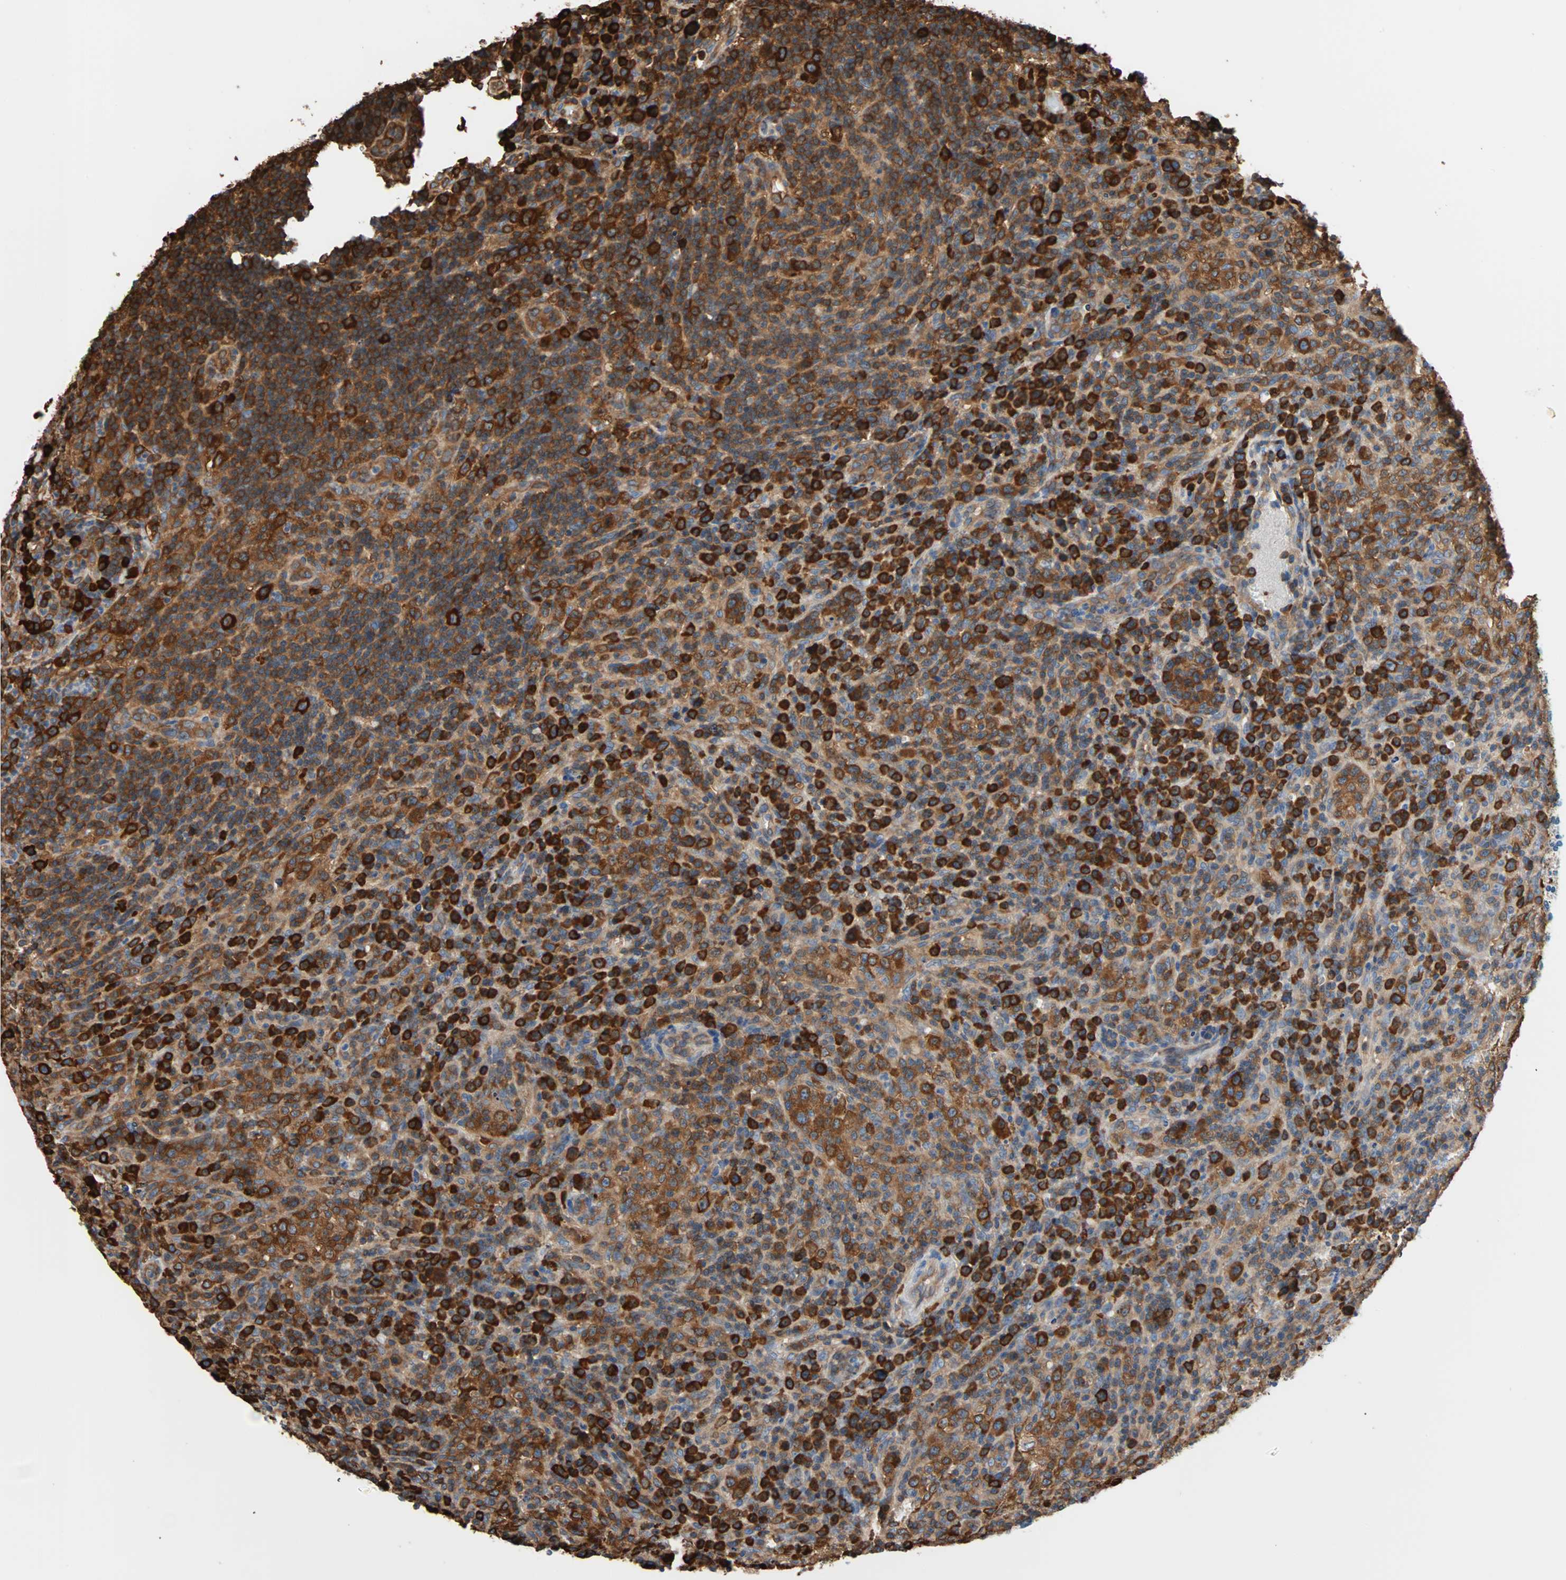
{"staining": {"intensity": "strong", "quantity": "25%-75%", "location": "cytoplasmic/membranous"}, "tissue": "lymphoma", "cell_type": "Tumor cells", "image_type": "cancer", "snomed": [{"axis": "morphology", "description": "Malignant lymphoma, non-Hodgkin's type, High grade"}, {"axis": "topography", "description": "Lymph node"}], "caption": "Immunohistochemical staining of lymphoma displays strong cytoplasmic/membranous protein staining in approximately 25%-75% of tumor cells.", "gene": "EEF2", "patient": {"sex": "female", "age": 76}}